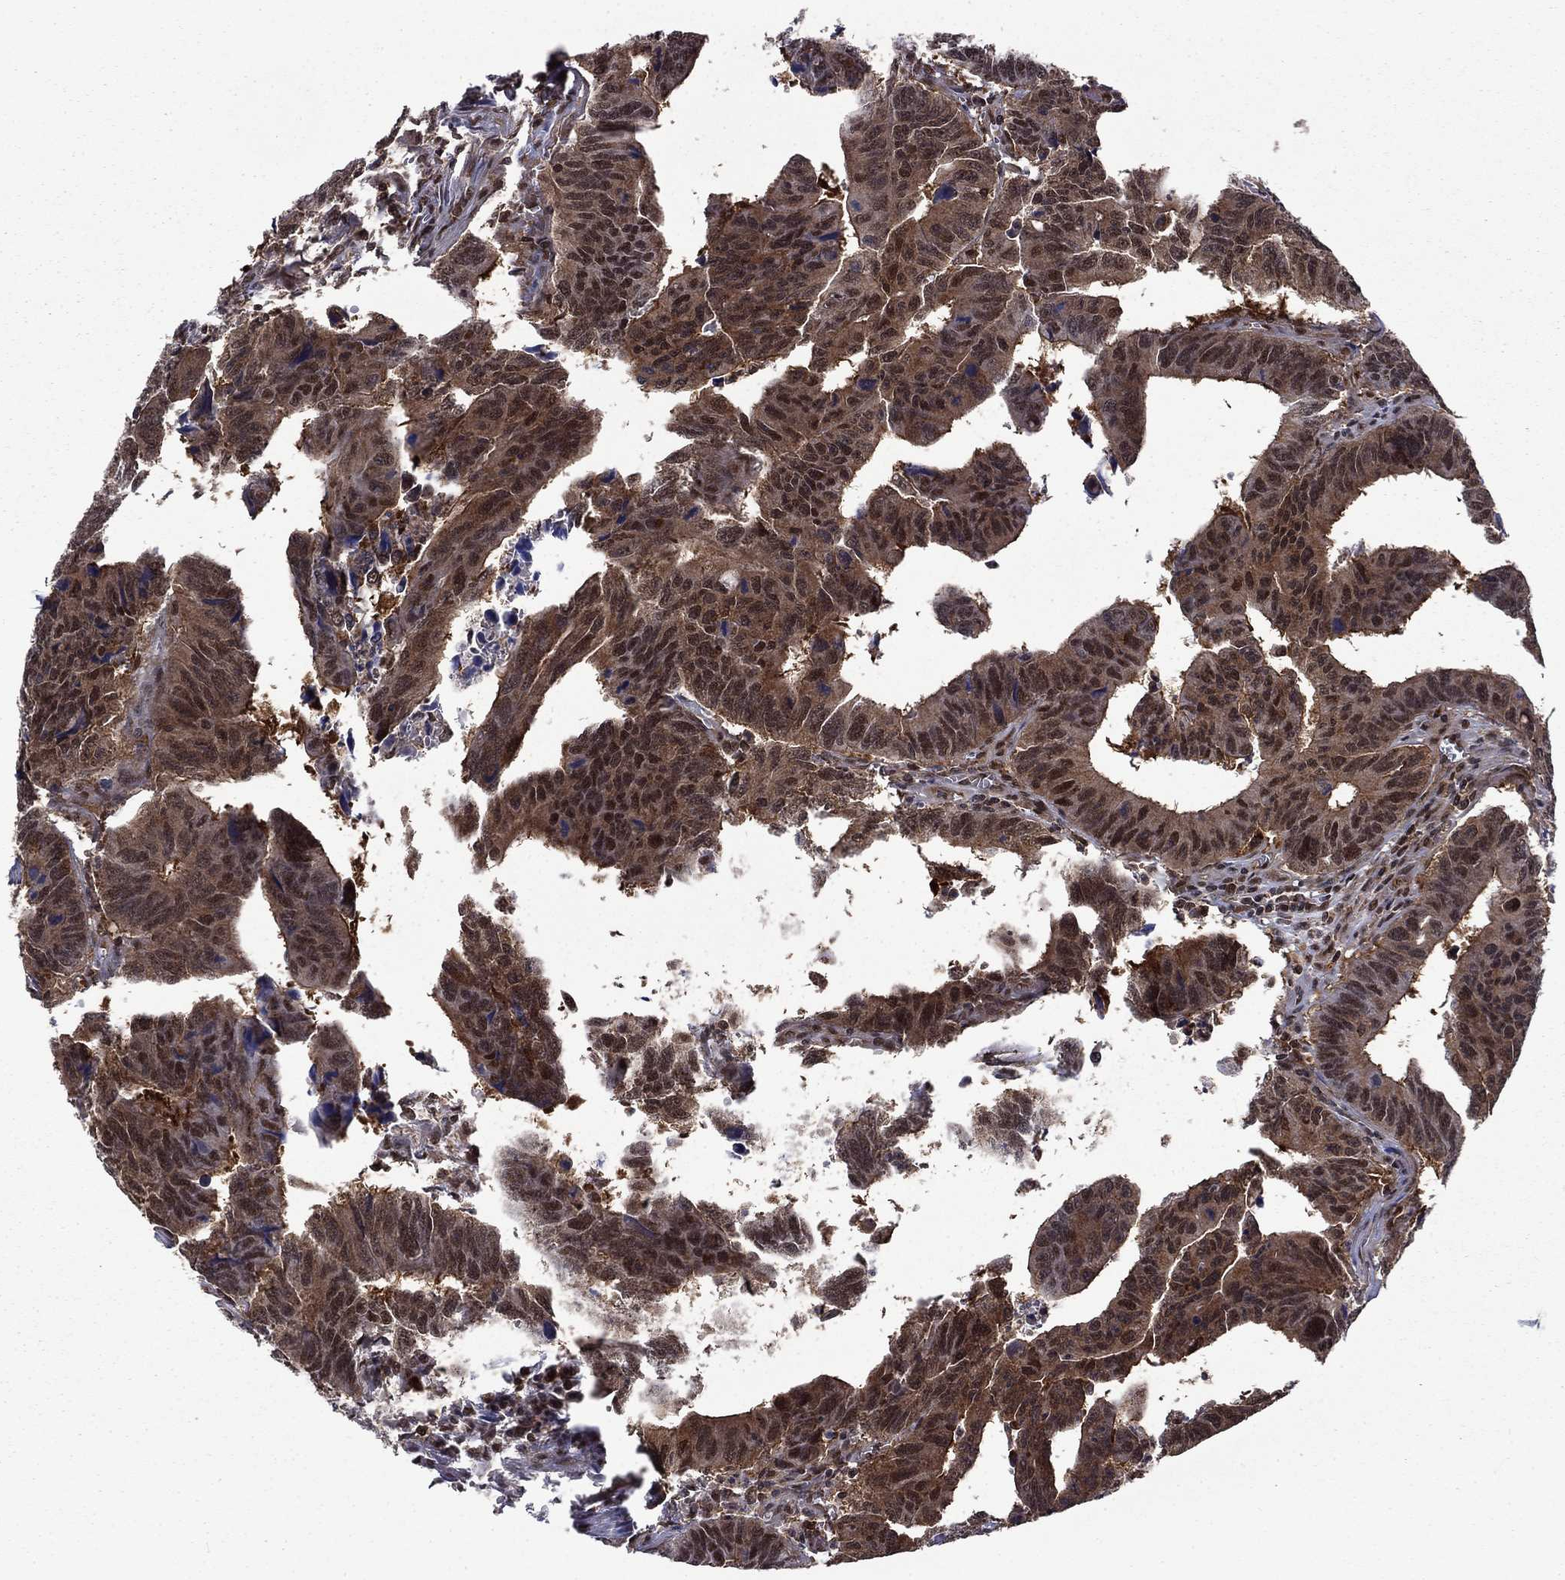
{"staining": {"intensity": "moderate", "quantity": "<25%", "location": "nuclear"}, "tissue": "colorectal cancer", "cell_type": "Tumor cells", "image_type": "cancer", "snomed": [{"axis": "morphology", "description": "Adenocarcinoma, NOS"}, {"axis": "topography", "description": "Appendix"}, {"axis": "topography", "description": "Colon"}, {"axis": "topography", "description": "Cecum"}, {"axis": "topography", "description": "Colon asc"}], "caption": "Immunohistochemistry (IHC) photomicrograph of neoplastic tissue: colorectal adenocarcinoma stained using IHC displays low levels of moderate protein expression localized specifically in the nuclear of tumor cells, appearing as a nuclear brown color.", "gene": "PSMD2", "patient": {"sex": "female", "age": 85}}